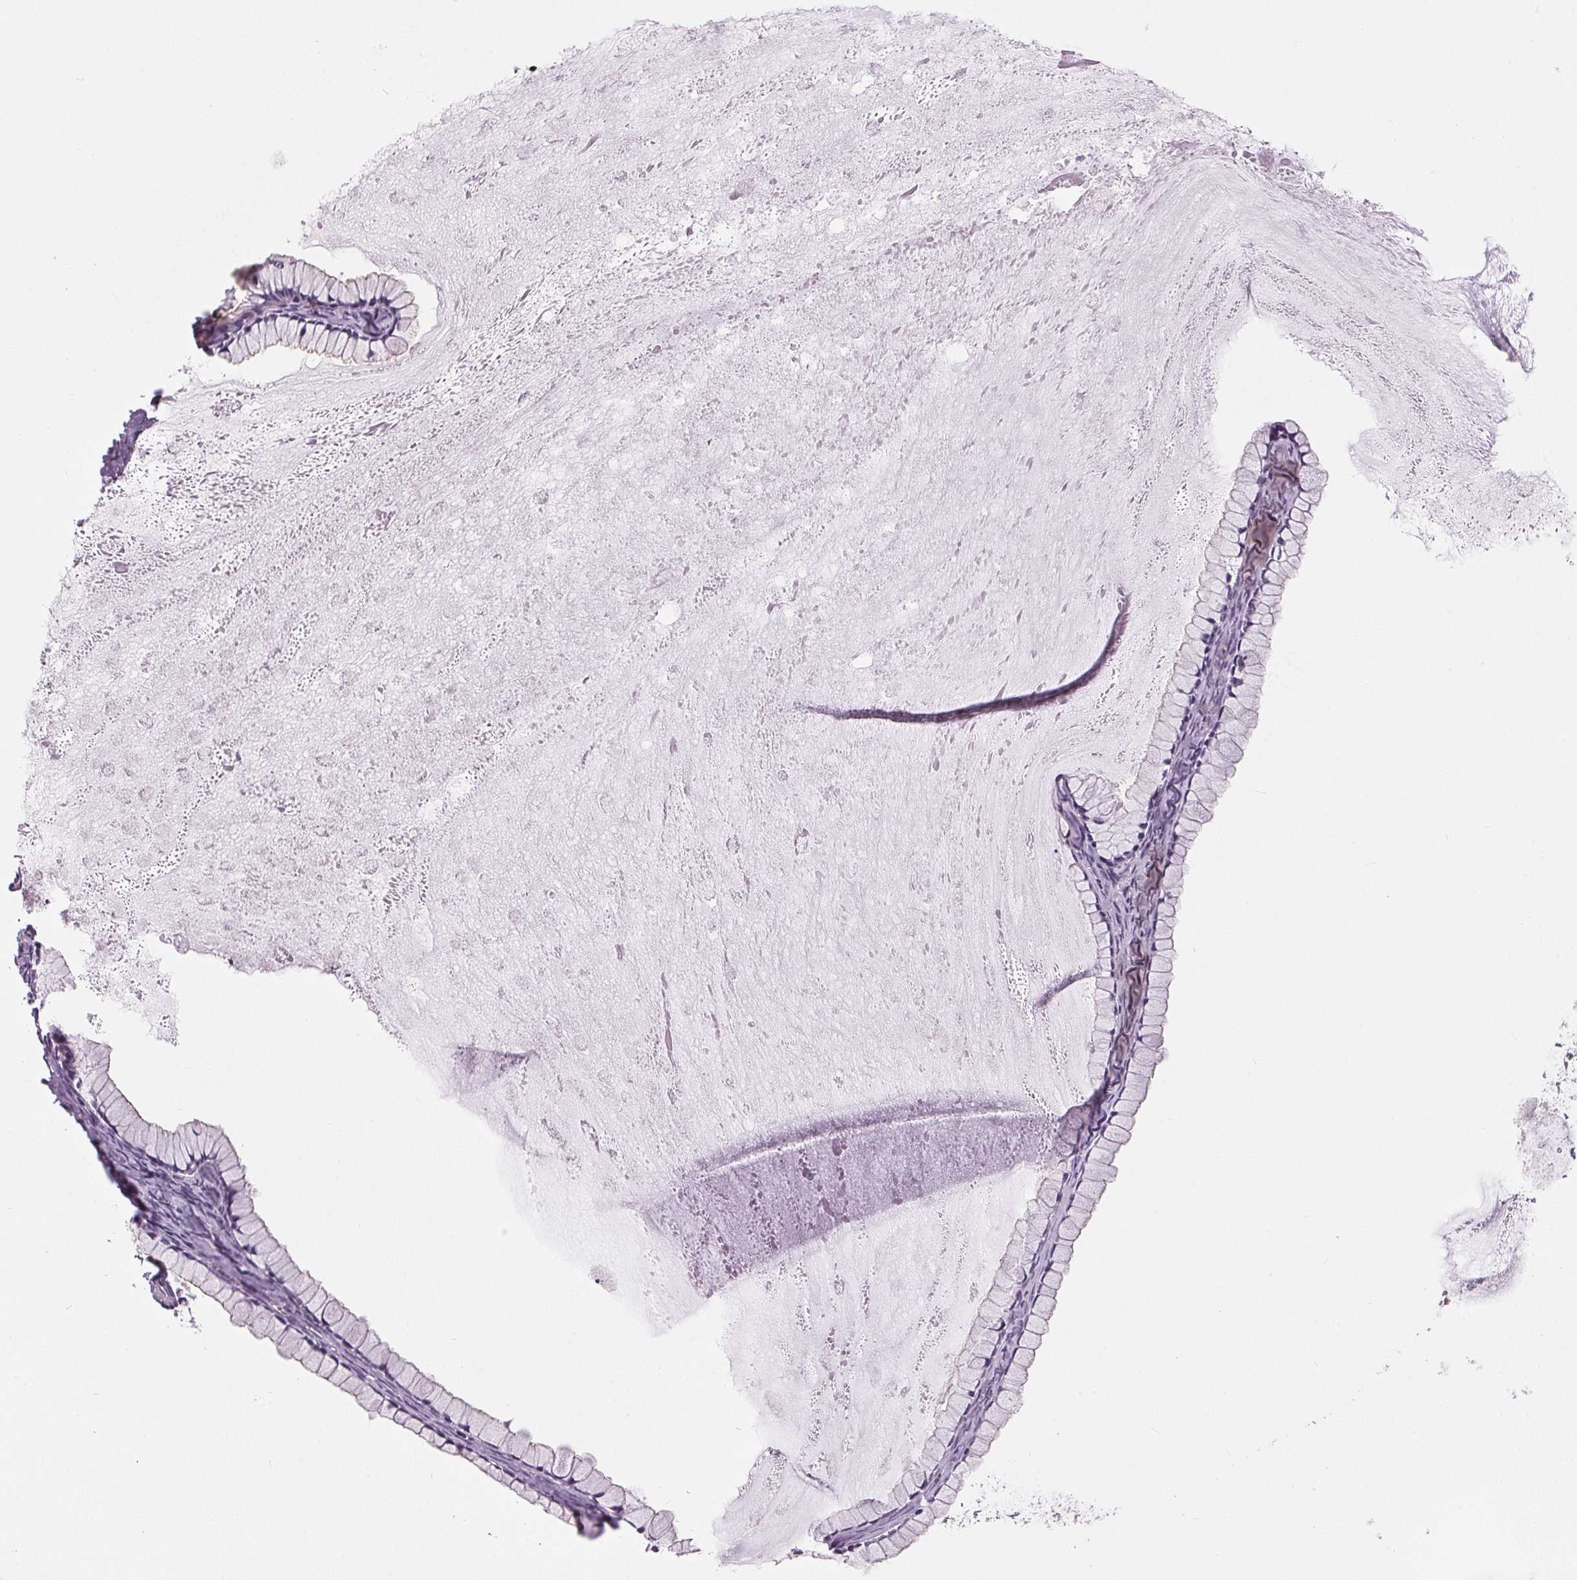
{"staining": {"intensity": "negative", "quantity": "none", "location": "none"}, "tissue": "ovarian cancer", "cell_type": "Tumor cells", "image_type": "cancer", "snomed": [{"axis": "morphology", "description": "Cystadenocarcinoma, mucinous, NOS"}, {"axis": "topography", "description": "Ovary"}], "caption": "The photomicrograph exhibits no staining of tumor cells in mucinous cystadenocarcinoma (ovarian).", "gene": "MISP", "patient": {"sex": "female", "age": 41}}